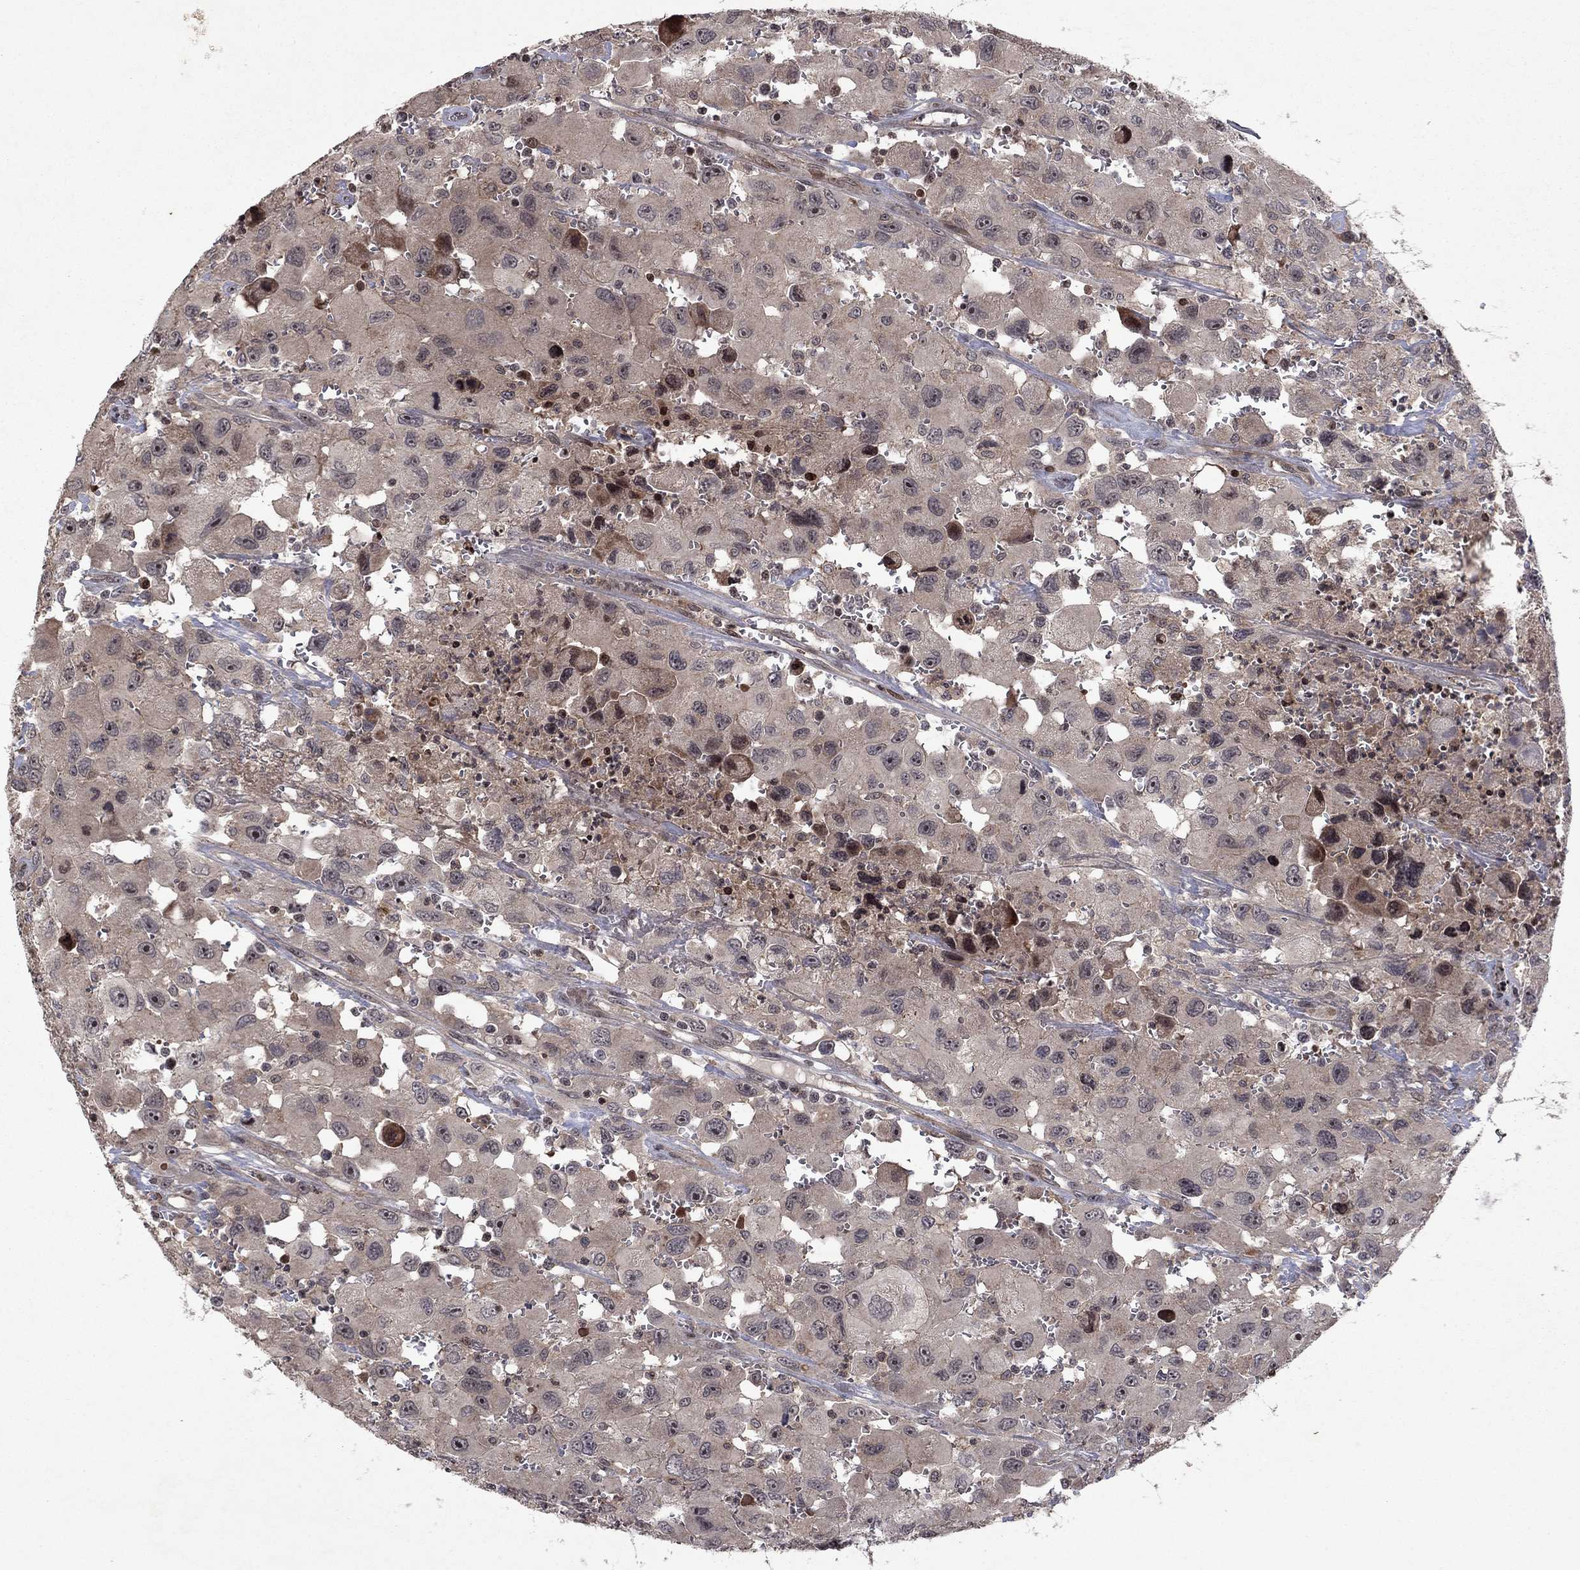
{"staining": {"intensity": "negative", "quantity": "none", "location": "none"}, "tissue": "head and neck cancer", "cell_type": "Tumor cells", "image_type": "cancer", "snomed": [{"axis": "morphology", "description": "Squamous cell carcinoma, NOS"}, {"axis": "morphology", "description": "Squamous cell carcinoma, metastatic, NOS"}, {"axis": "topography", "description": "Oral tissue"}, {"axis": "topography", "description": "Head-Neck"}], "caption": "Tumor cells are negative for brown protein staining in head and neck metastatic squamous cell carcinoma.", "gene": "SORBS1", "patient": {"sex": "female", "age": 85}}